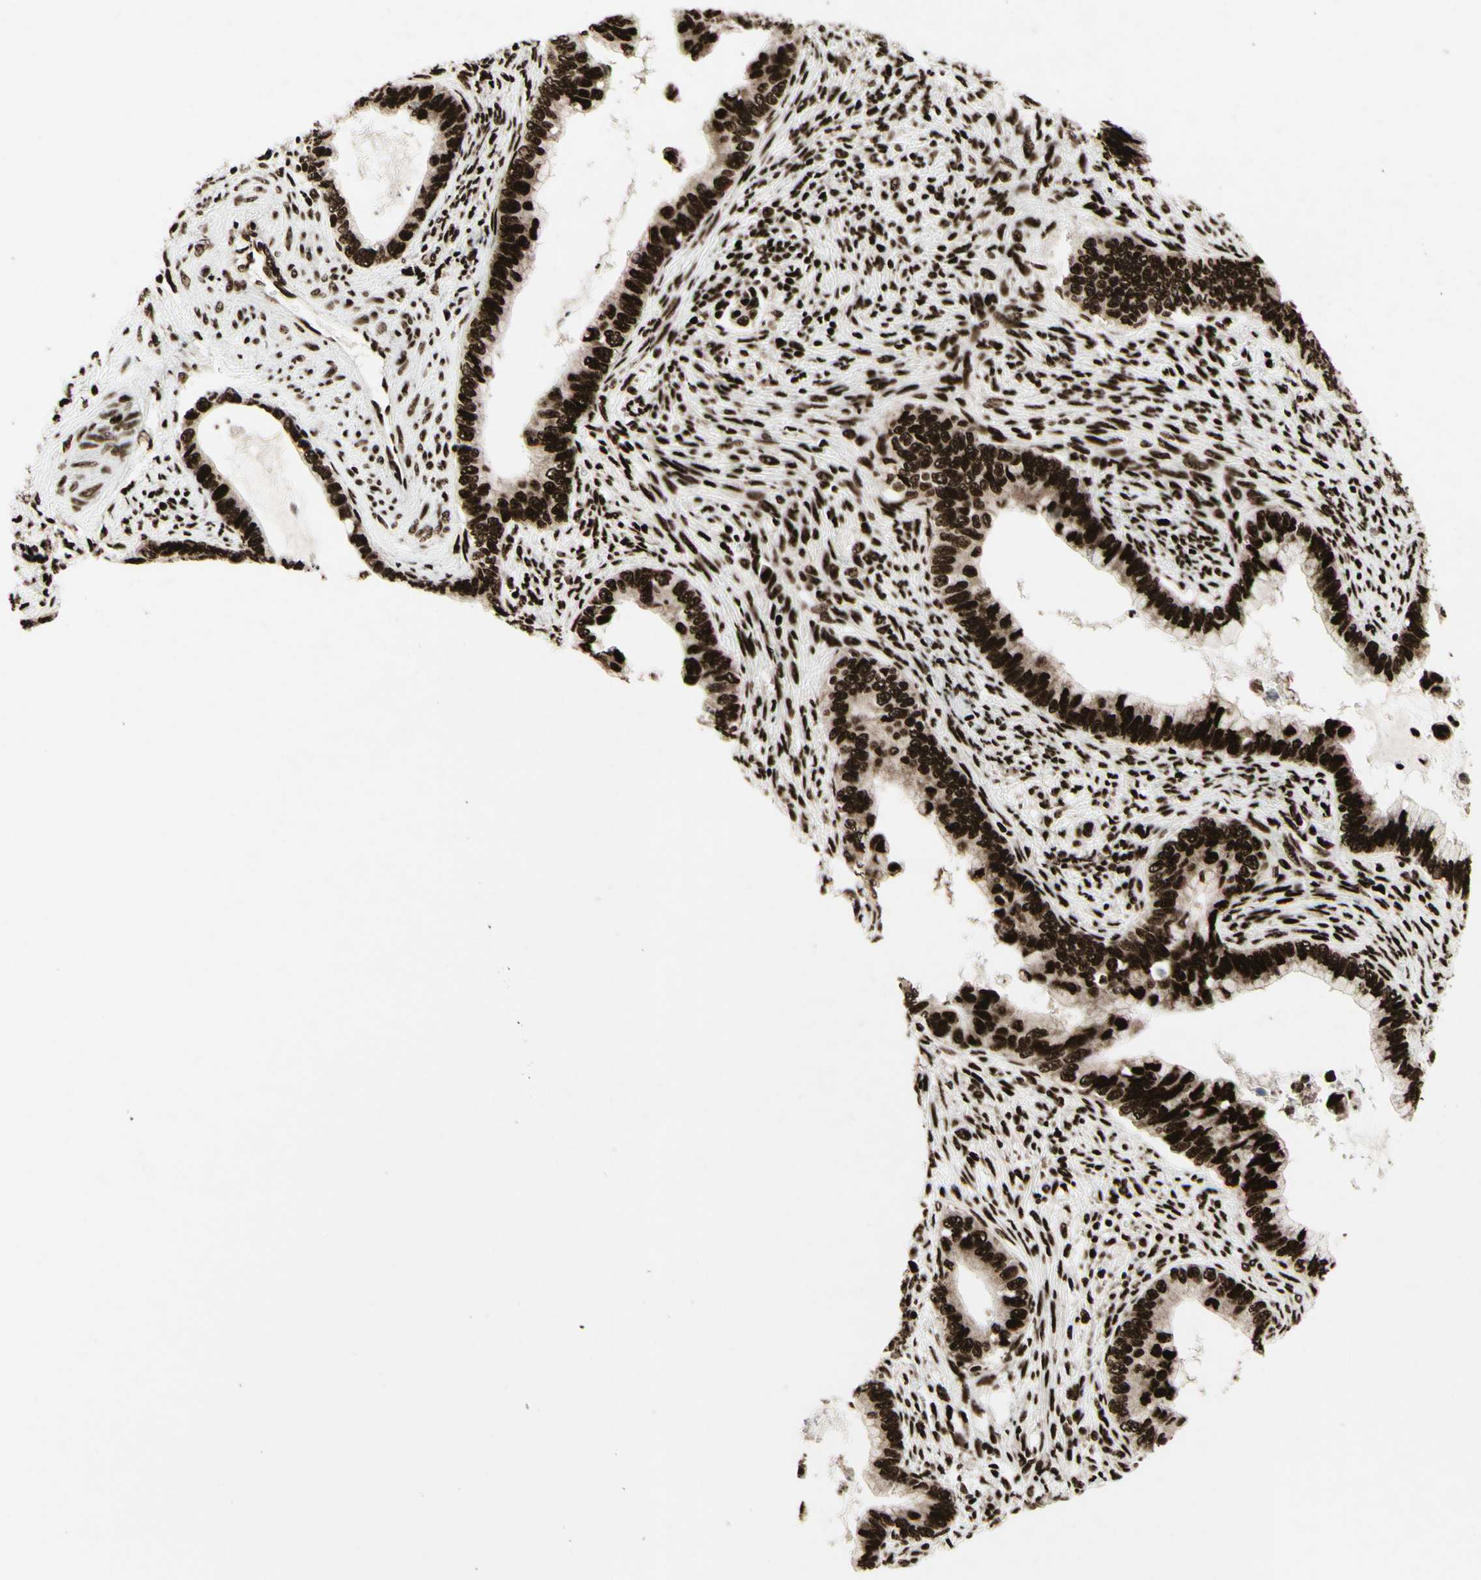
{"staining": {"intensity": "strong", "quantity": ">75%", "location": "nuclear"}, "tissue": "cervical cancer", "cell_type": "Tumor cells", "image_type": "cancer", "snomed": [{"axis": "morphology", "description": "Adenocarcinoma, NOS"}, {"axis": "topography", "description": "Cervix"}], "caption": "Immunohistochemical staining of human cervical cancer (adenocarcinoma) exhibits strong nuclear protein staining in approximately >75% of tumor cells.", "gene": "U2AF2", "patient": {"sex": "female", "age": 44}}